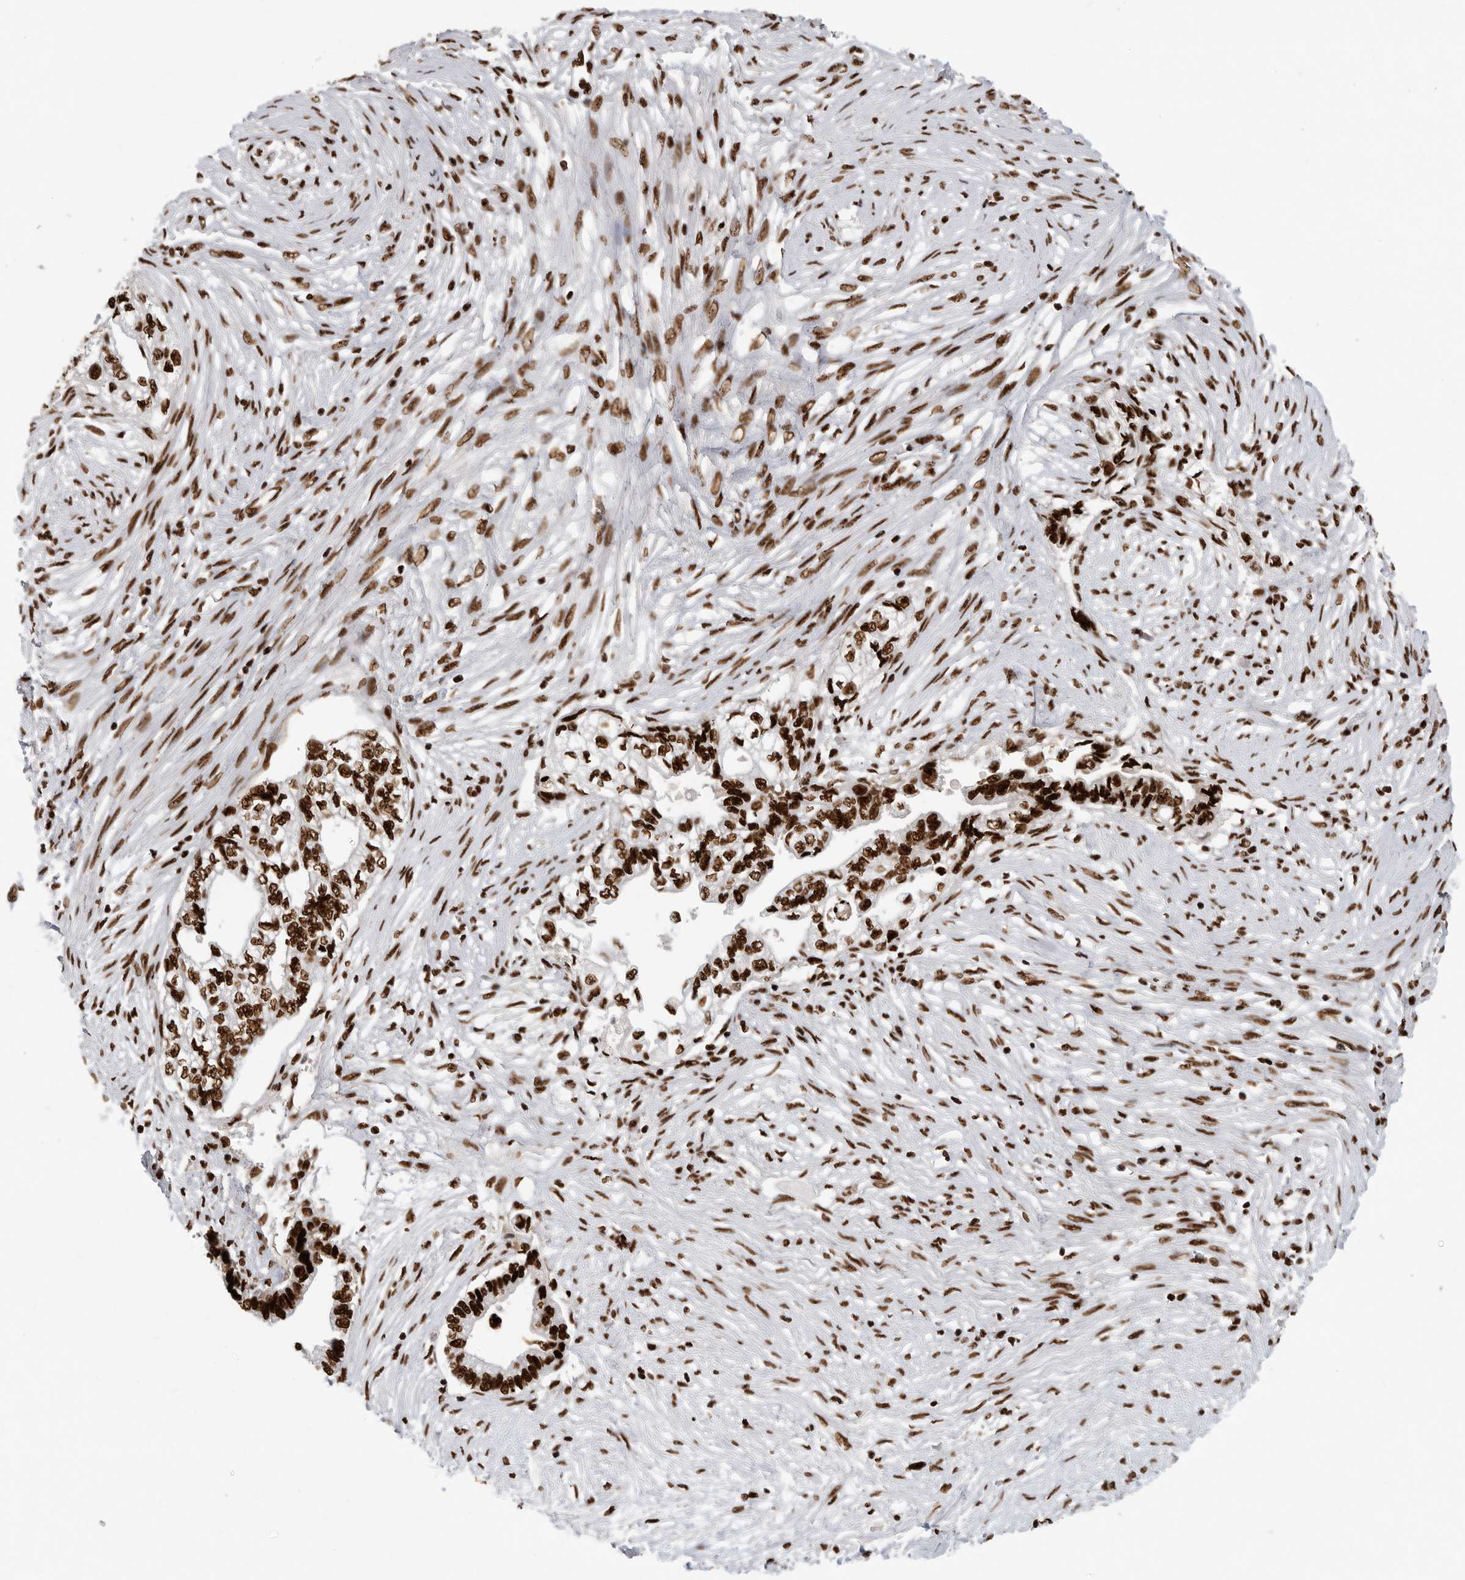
{"staining": {"intensity": "strong", "quantity": ">75%", "location": "nuclear"}, "tissue": "pancreatic cancer", "cell_type": "Tumor cells", "image_type": "cancer", "snomed": [{"axis": "morphology", "description": "Adenocarcinoma, NOS"}, {"axis": "topography", "description": "Pancreas"}], "caption": "A brown stain shows strong nuclear expression of a protein in pancreatic cancer tumor cells. (DAB IHC, brown staining for protein, blue staining for nuclei).", "gene": "BCLAF1", "patient": {"sex": "male", "age": 72}}